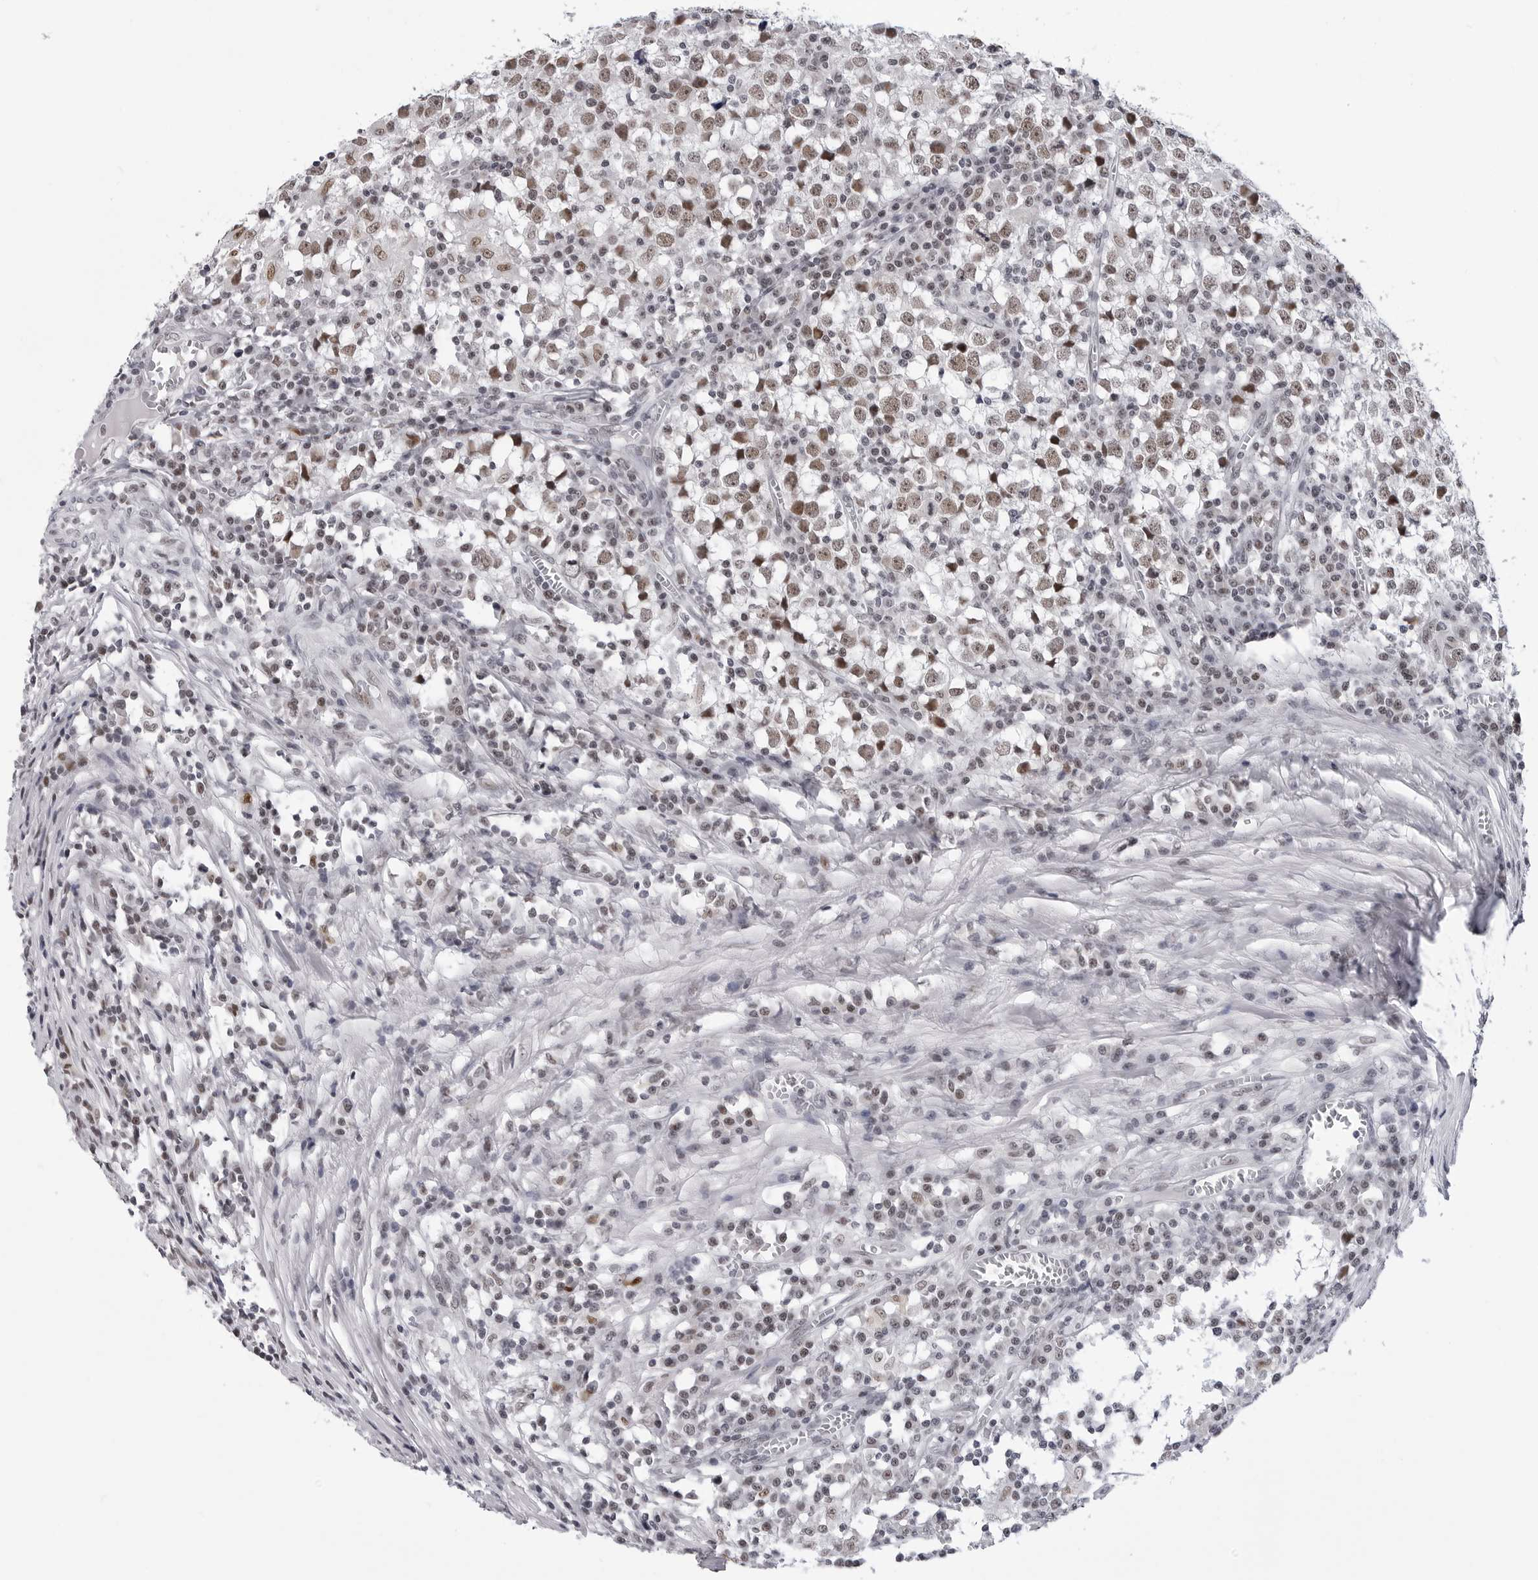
{"staining": {"intensity": "moderate", "quantity": ">75%", "location": "nuclear"}, "tissue": "testis cancer", "cell_type": "Tumor cells", "image_type": "cancer", "snomed": [{"axis": "morphology", "description": "Seminoma, NOS"}, {"axis": "topography", "description": "Testis"}], "caption": "Testis seminoma stained for a protein reveals moderate nuclear positivity in tumor cells.", "gene": "SF3B4", "patient": {"sex": "male", "age": 65}}